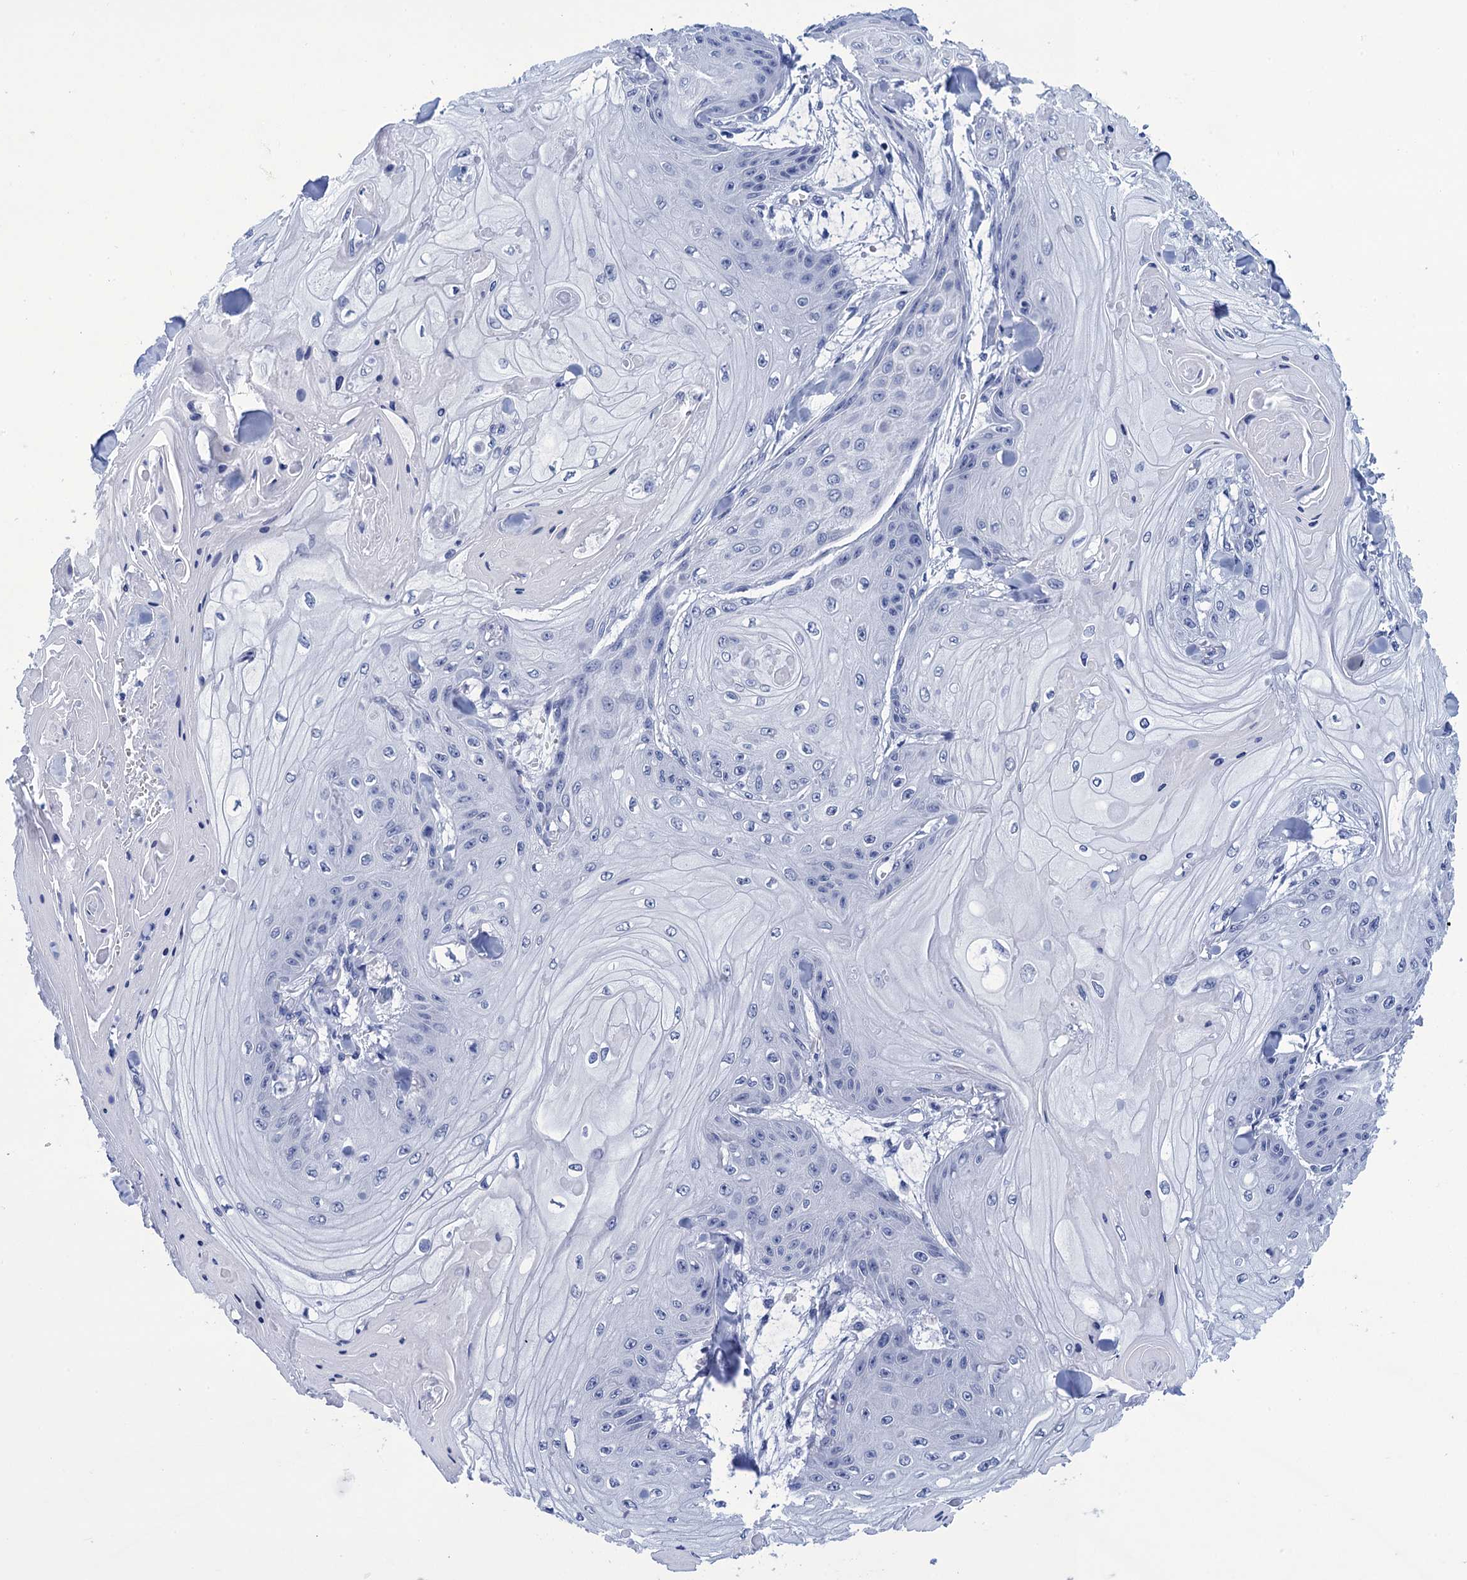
{"staining": {"intensity": "negative", "quantity": "none", "location": "none"}, "tissue": "skin cancer", "cell_type": "Tumor cells", "image_type": "cancer", "snomed": [{"axis": "morphology", "description": "Squamous cell carcinoma, NOS"}, {"axis": "topography", "description": "Skin"}], "caption": "Squamous cell carcinoma (skin) was stained to show a protein in brown. There is no significant expression in tumor cells.", "gene": "METTL25", "patient": {"sex": "male", "age": 74}}